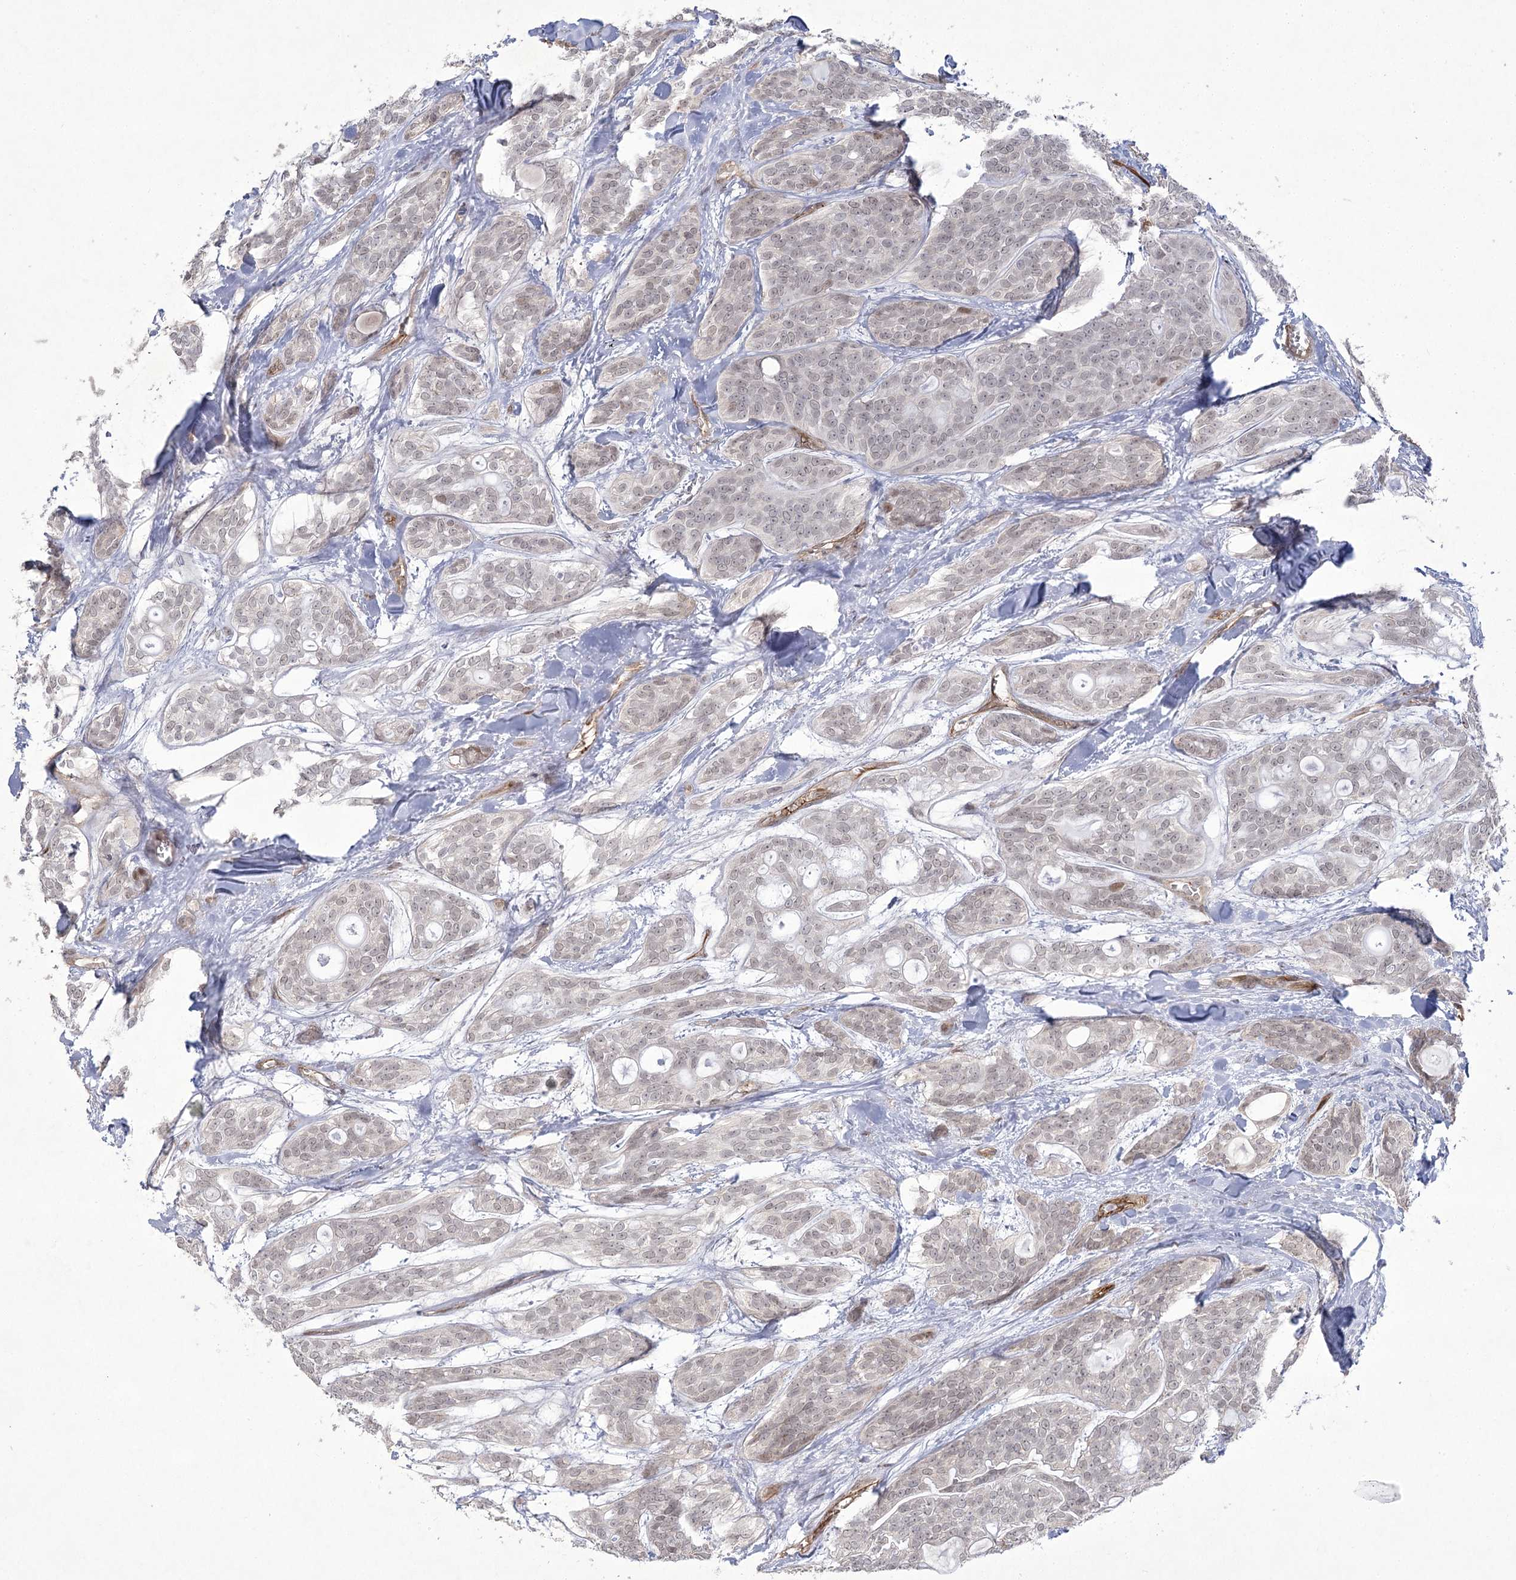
{"staining": {"intensity": "weak", "quantity": ">75%", "location": "nuclear"}, "tissue": "head and neck cancer", "cell_type": "Tumor cells", "image_type": "cancer", "snomed": [{"axis": "morphology", "description": "Adenocarcinoma, NOS"}, {"axis": "topography", "description": "Head-Neck"}], "caption": "The photomicrograph shows immunohistochemical staining of head and neck adenocarcinoma. There is weak nuclear expression is present in about >75% of tumor cells. (DAB (3,3'-diaminobenzidine) = brown stain, brightfield microscopy at high magnification).", "gene": "AMTN", "patient": {"sex": "male", "age": 66}}